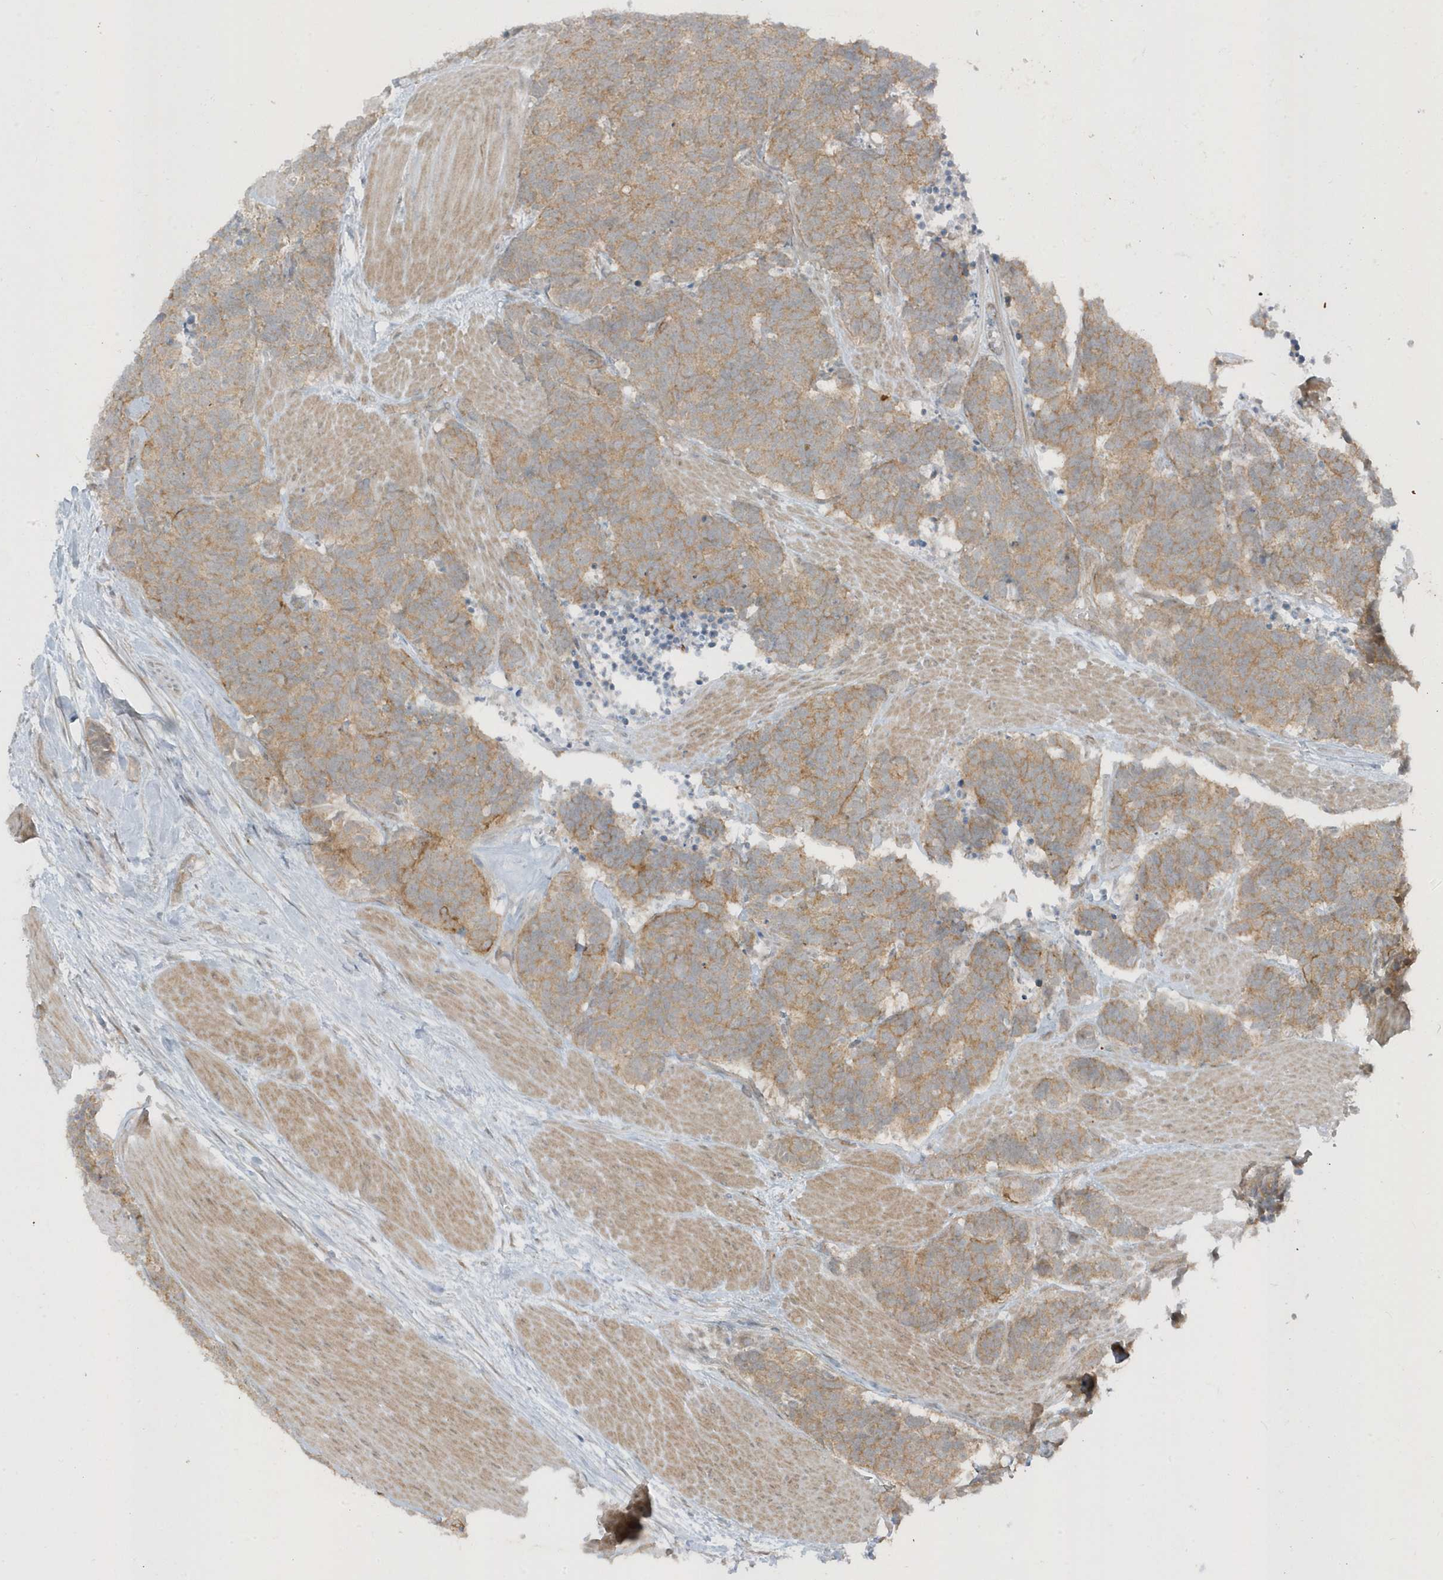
{"staining": {"intensity": "weak", "quantity": ">75%", "location": "cytoplasmic/membranous"}, "tissue": "carcinoid", "cell_type": "Tumor cells", "image_type": "cancer", "snomed": [{"axis": "morphology", "description": "Carcinoma, NOS"}, {"axis": "morphology", "description": "Carcinoid, malignant, NOS"}, {"axis": "topography", "description": "Urinary bladder"}], "caption": "Protein analysis of carcinoid tissue demonstrates weak cytoplasmic/membranous staining in about >75% of tumor cells. (brown staining indicates protein expression, while blue staining denotes nuclei).", "gene": "PARD3B", "patient": {"sex": "male", "age": 57}}